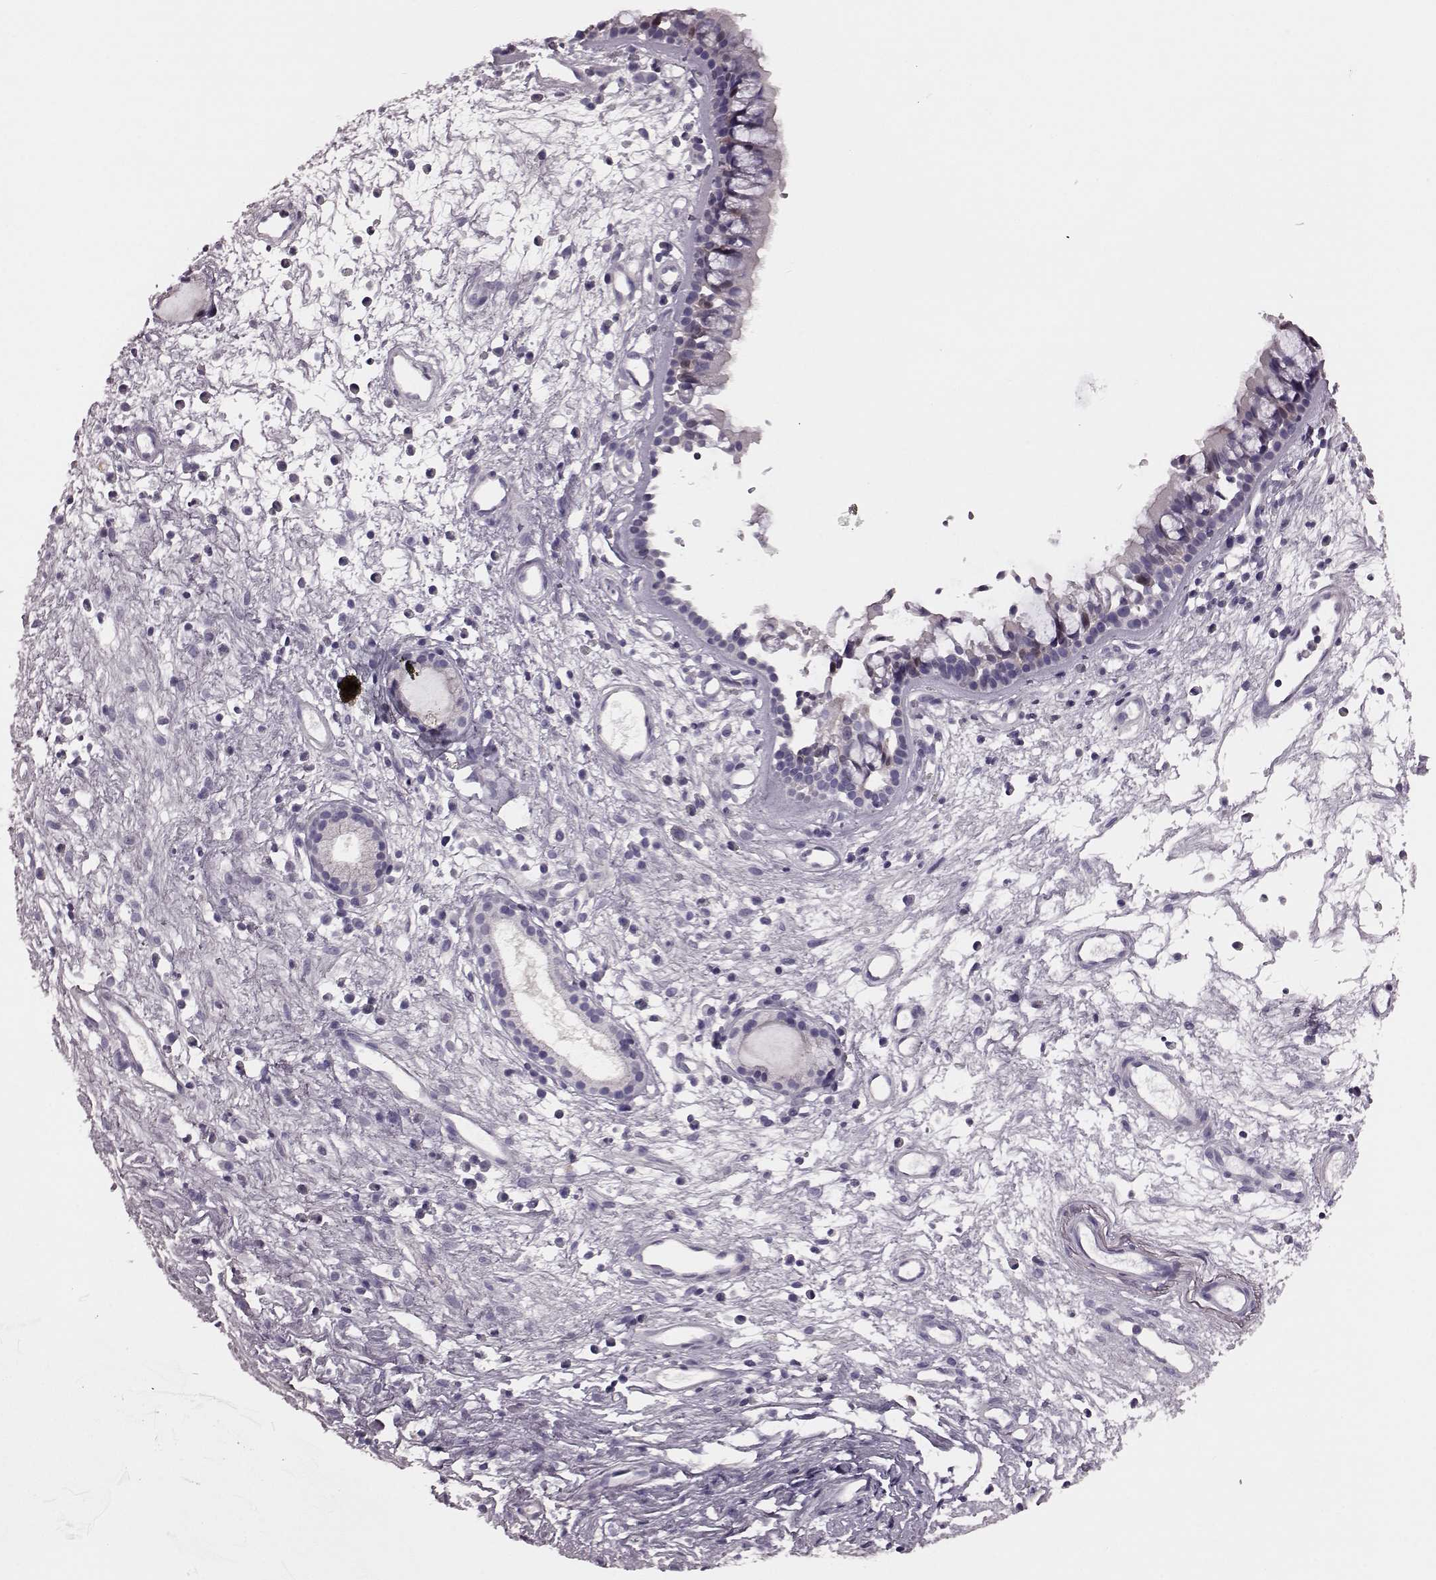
{"staining": {"intensity": "negative", "quantity": "none", "location": "none"}, "tissue": "nasopharynx", "cell_type": "Respiratory epithelial cells", "image_type": "normal", "snomed": [{"axis": "morphology", "description": "Normal tissue, NOS"}, {"axis": "topography", "description": "Nasopharynx"}], "caption": "Immunohistochemical staining of benign nasopharynx exhibits no significant expression in respiratory epithelial cells.", "gene": "SNTG1", "patient": {"sex": "male", "age": 77}}